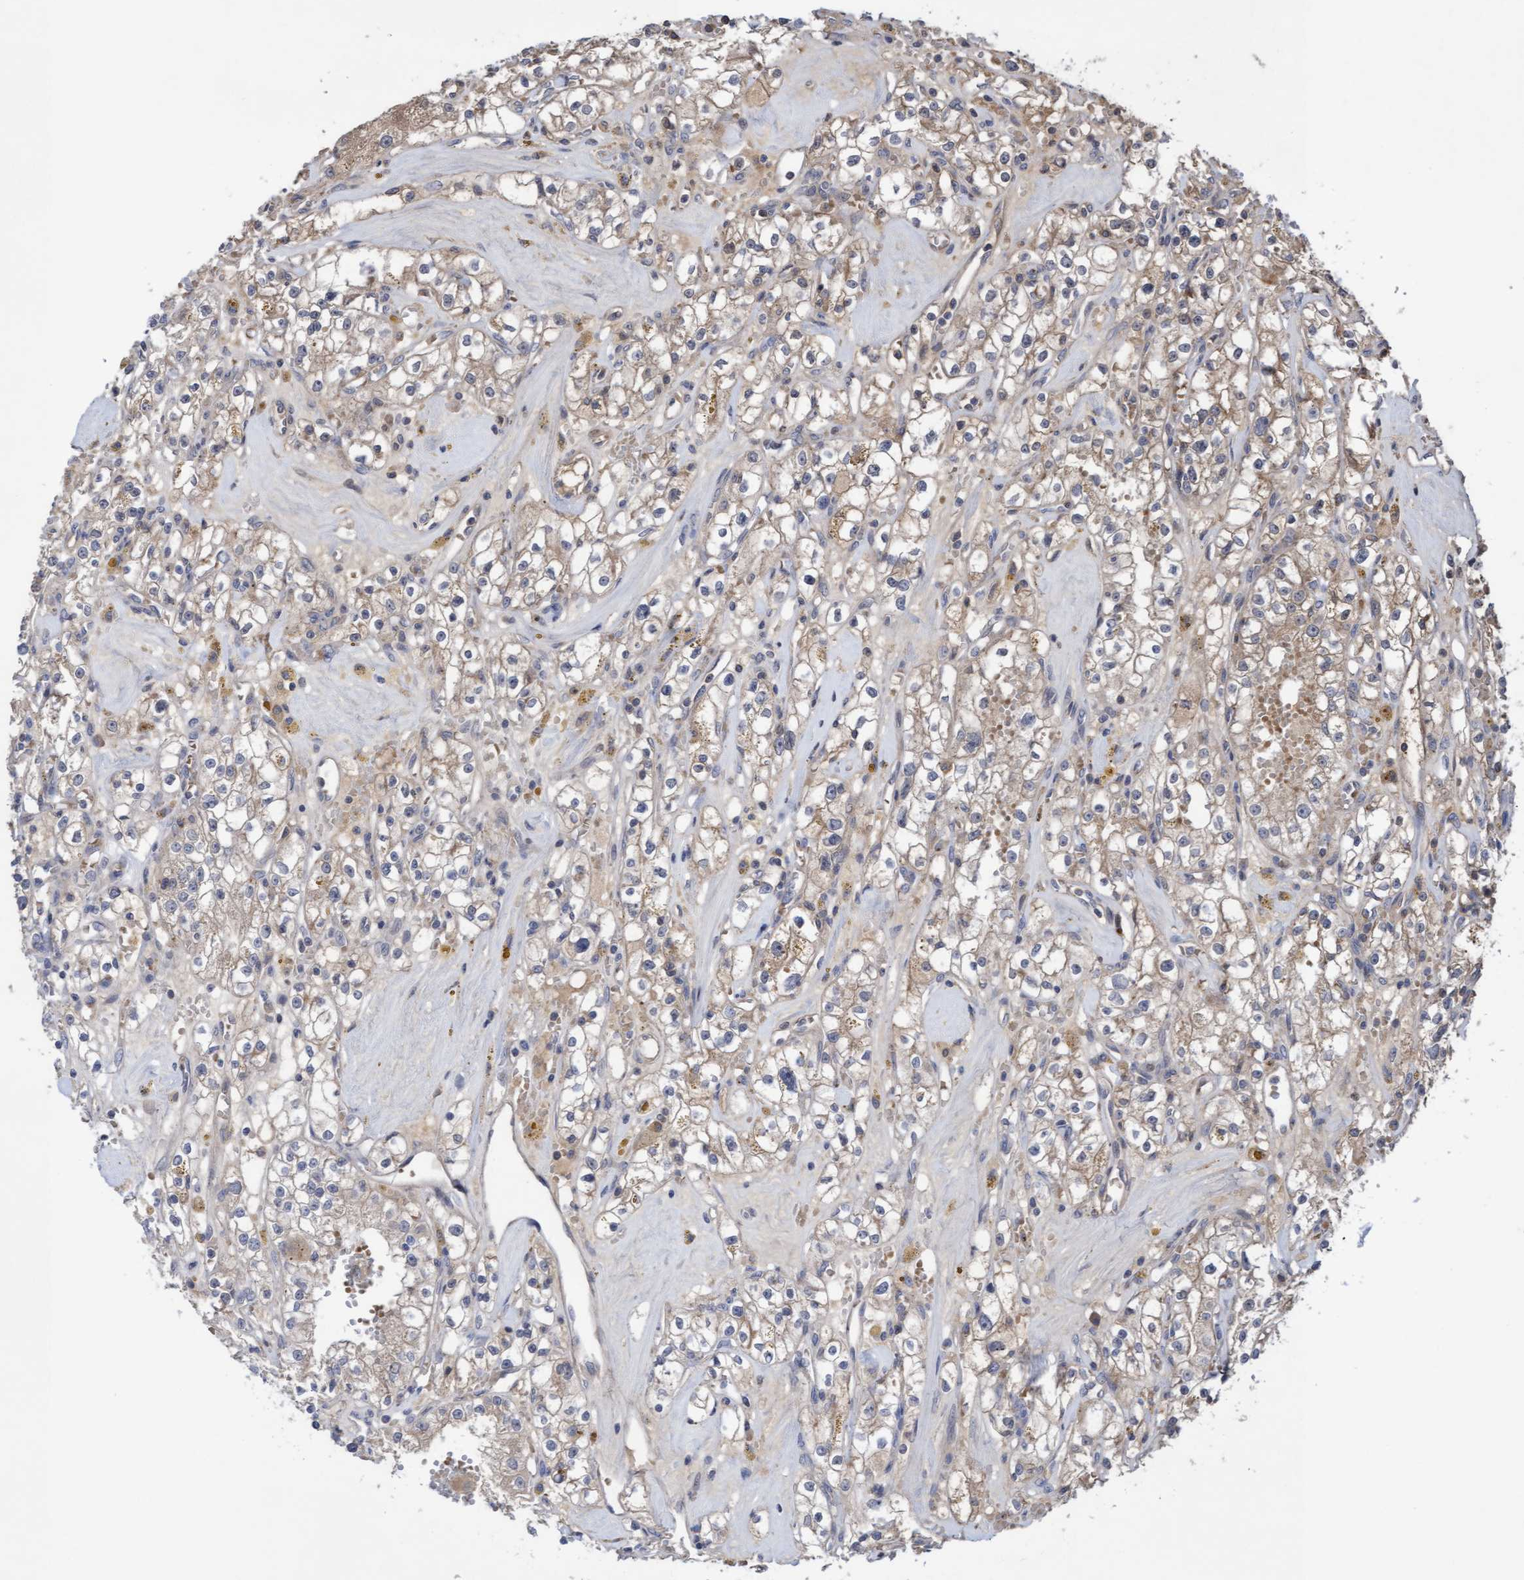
{"staining": {"intensity": "weak", "quantity": "<25%", "location": "cytoplasmic/membranous"}, "tissue": "renal cancer", "cell_type": "Tumor cells", "image_type": "cancer", "snomed": [{"axis": "morphology", "description": "Adenocarcinoma, NOS"}, {"axis": "topography", "description": "Kidney"}], "caption": "The immunohistochemistry photomicrograph has no significant staining in tumor cells of renal cancer (adenocarcinoma) tissue.", "gene": "COBL", "patient": {"sex": "male", "age": 56}}